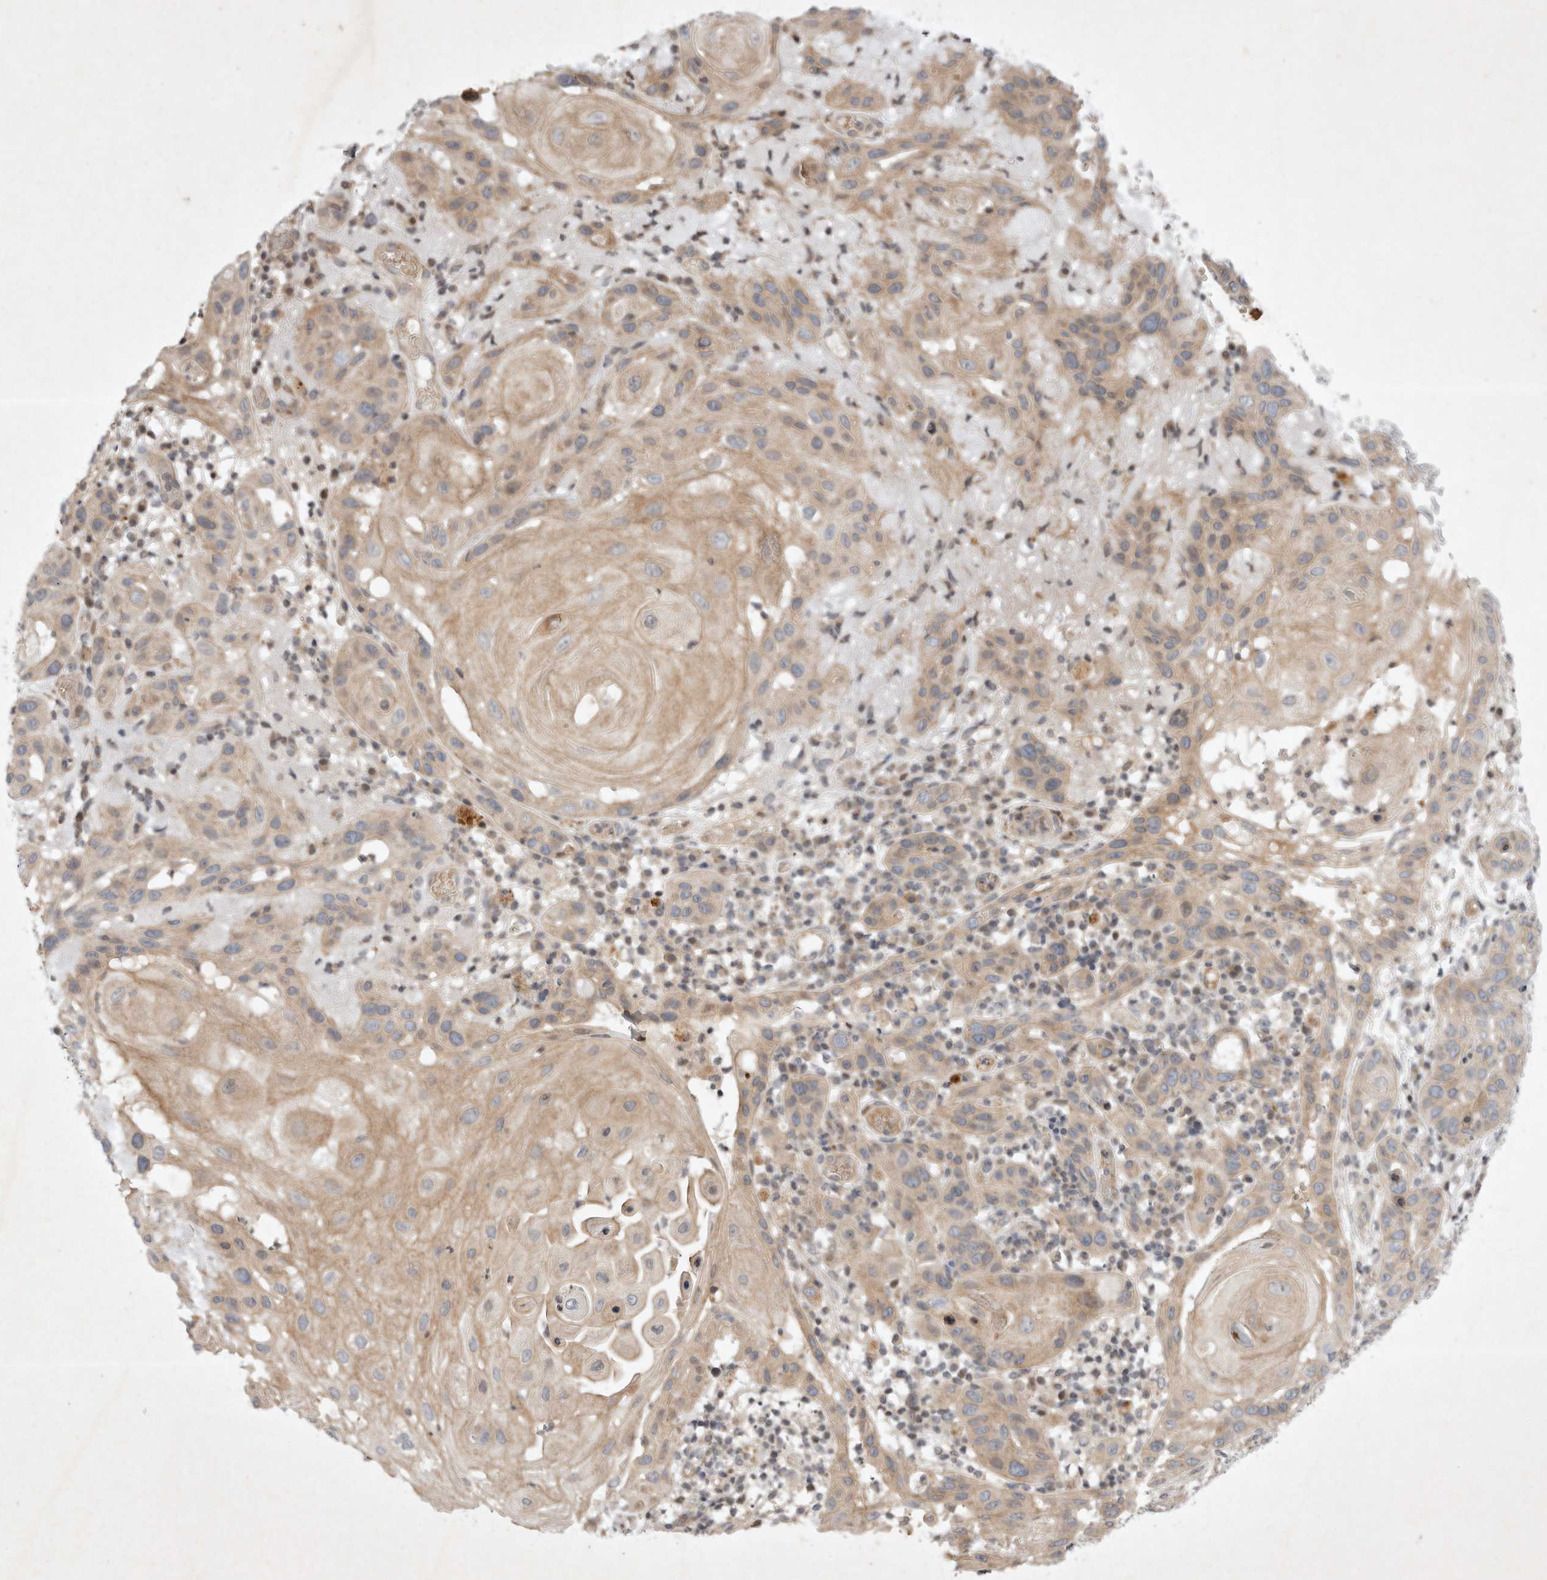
{"staining": {"intensity": "moderate", "quantity": ">75%", "location": "cytoplasmic/membranous"}, "tissue": "skin cancer", "cell_type": "Tumor cells", "image_type": "cancer", "snomed": [{"axis": "morphology", "description": "Normal tissue, NOS"}, {"axis": "morphology", "description": "Squamous cell carcinoma, NOS"}, {"axis": "topography", "description": "Skin"}], "caption": "Approximately >75% of tumor cells in human squamous cell carcinoma (skin) exhibit moderate cytoplasmic/membranous protein staining as visualized by brown immunohistochemical staining.", "gene": "EIF2AK1", "patient": {"sex": "female", "age": 96}}